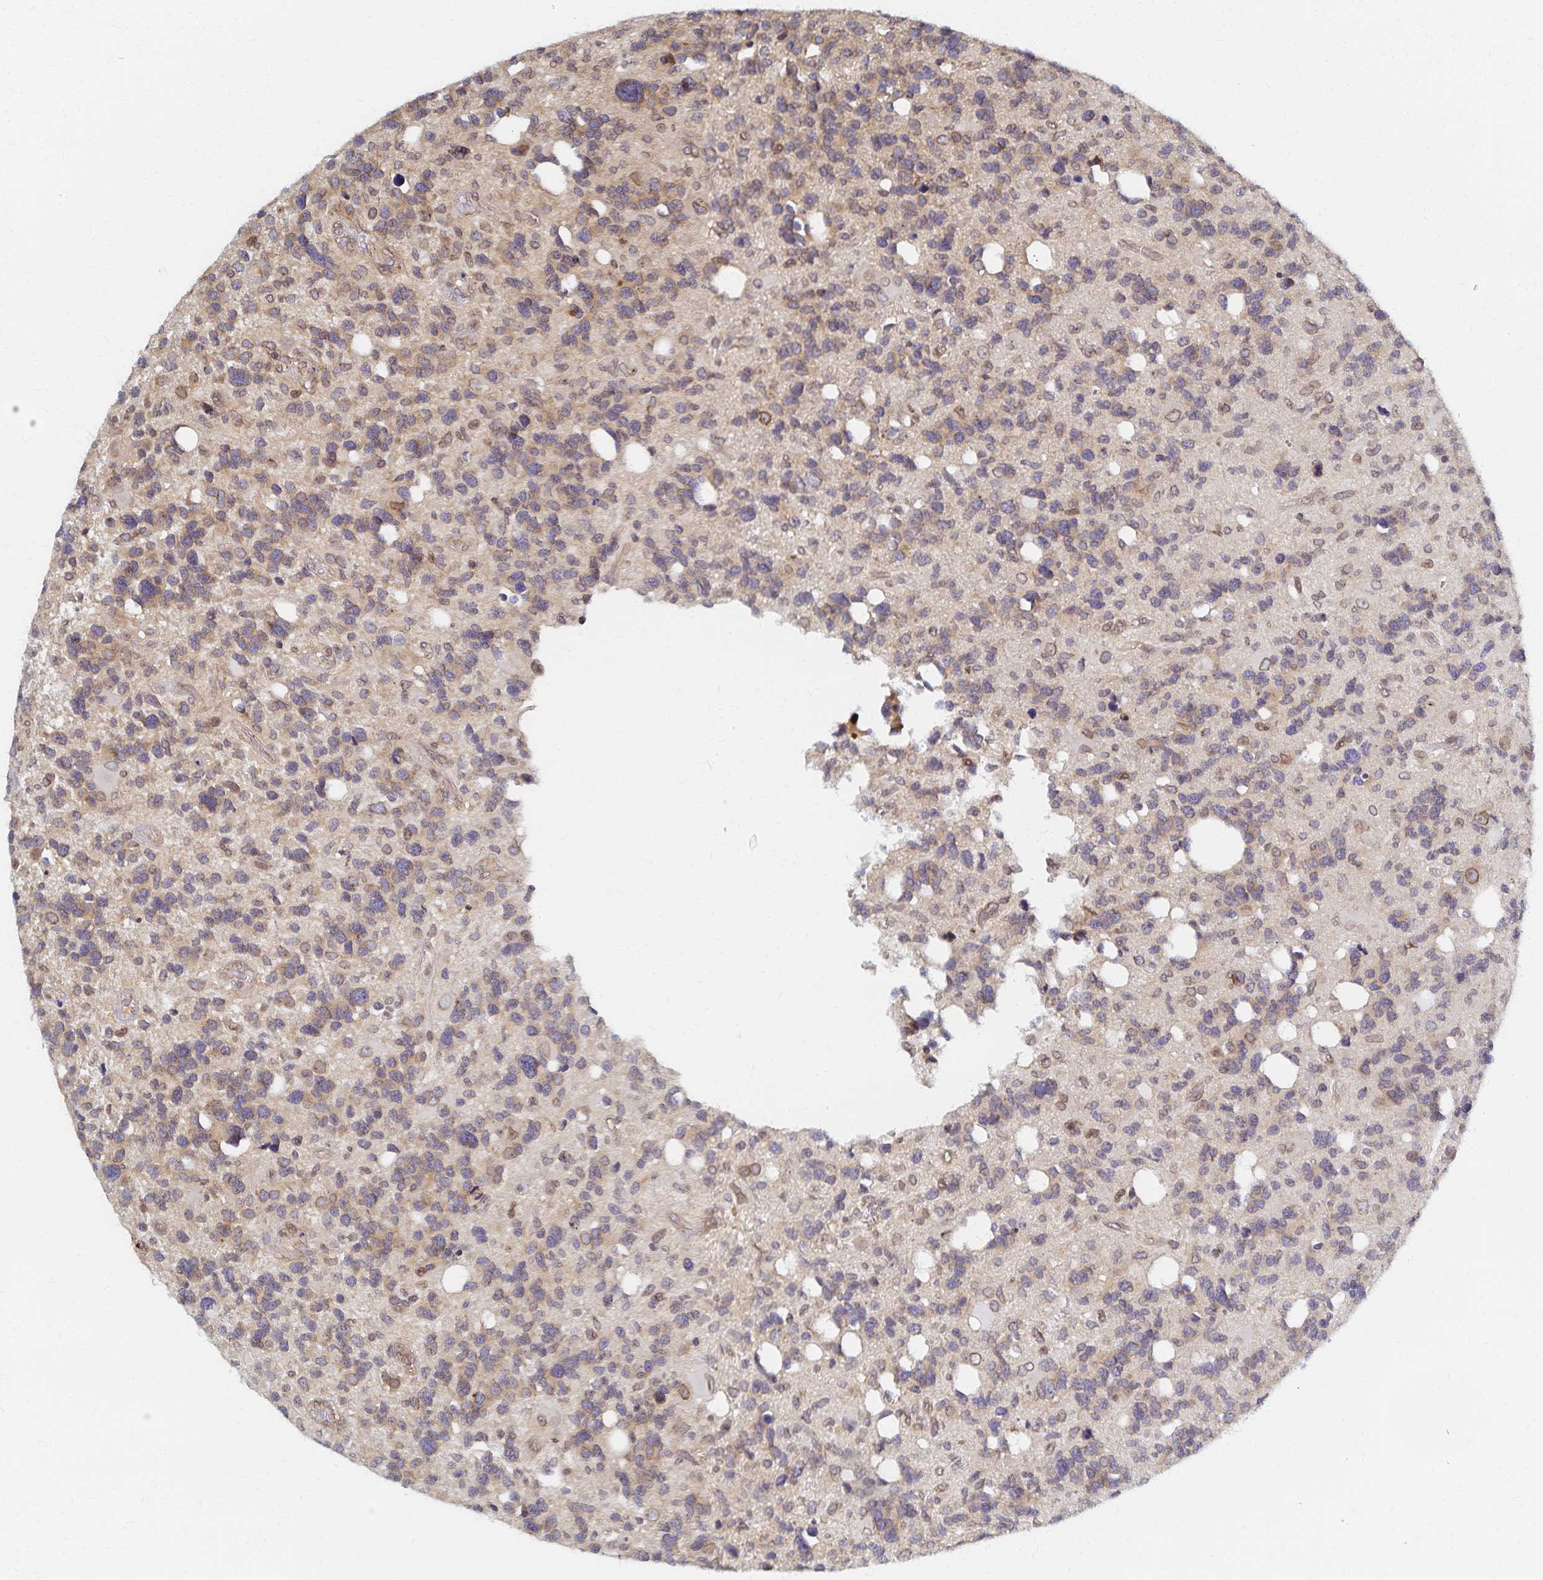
{"staining": {"intensity": "weak", "quantity": "<25%", "location": "cytoplasmic/membranous"}, "tissue": "glioma", "cell_type": "Tumor cells", "image_type": "cancer", "snomed": [{"axis": "morphology", "description": "Glioma, malignant, High grade"}, {"axis": "topography", "description": "Brain"}], "caption": "An image of malignant glioma (high-grade) stained for a protein shows no brown staining in tumor cells.", "gene": "RAB9B", "patient": {"sex": "male", "age": 49}}